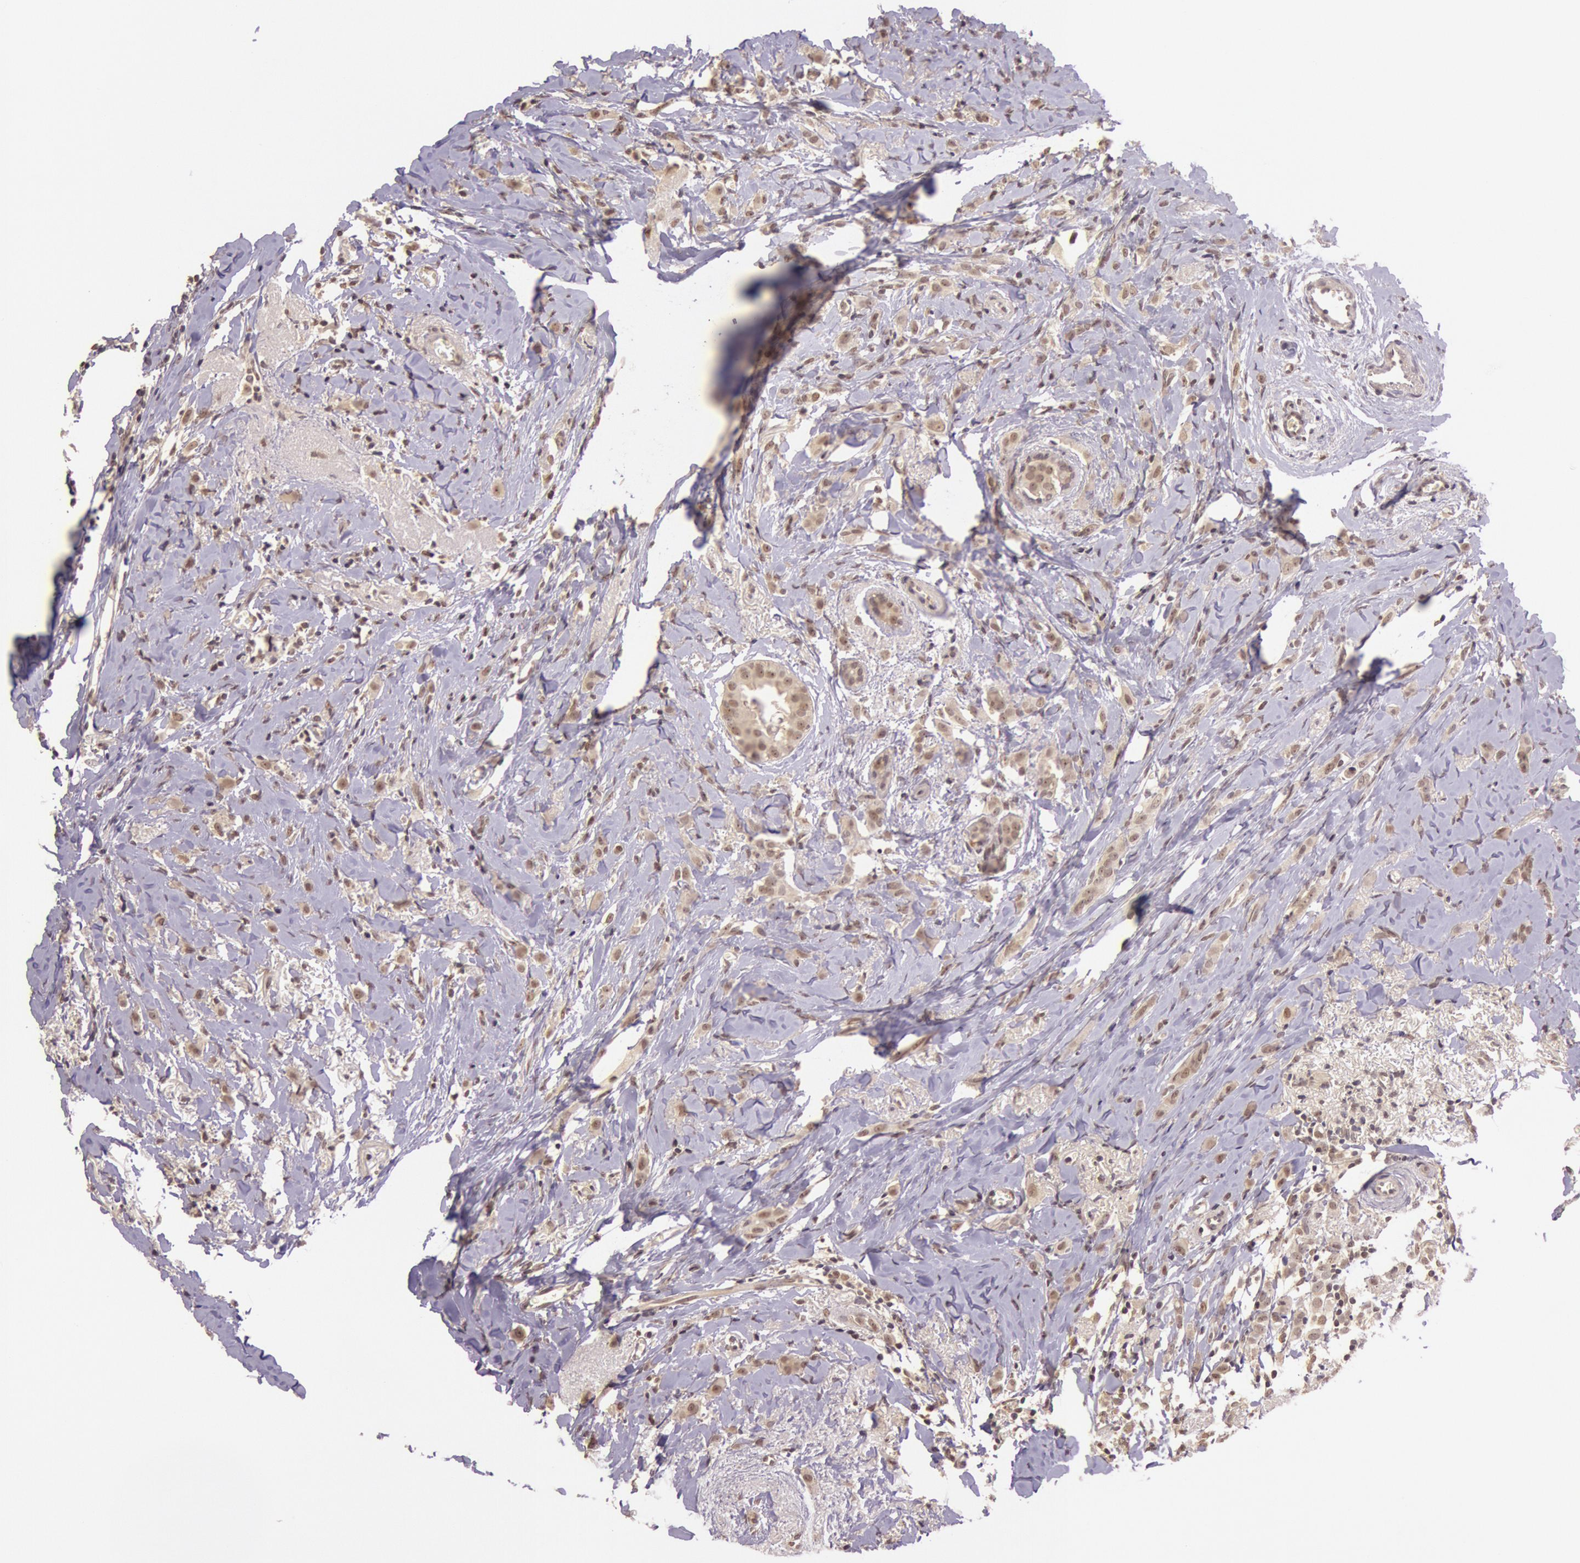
{"staining": {"intensity": "weak", "quantity": "25%-75%", "location": "cytoplasmic/membranous"}, "tissue": "breast cancer", "cell_type": "Tumor cells", "image_type": "cancer", "snomed": [{"axis": "morphology", "description": "Lobular carcinoma"}, {"axis": "topography", "description": "Breast"}], "caption": "Immunohistochemical staining of lobular carcinoma (breast) exhibits low levels of weak cytoplasmic/membranous staining in approximately 25%-75% of tumor cells.", "gene": "RTL10", "patient": {"sex": "female", "age": 57}}